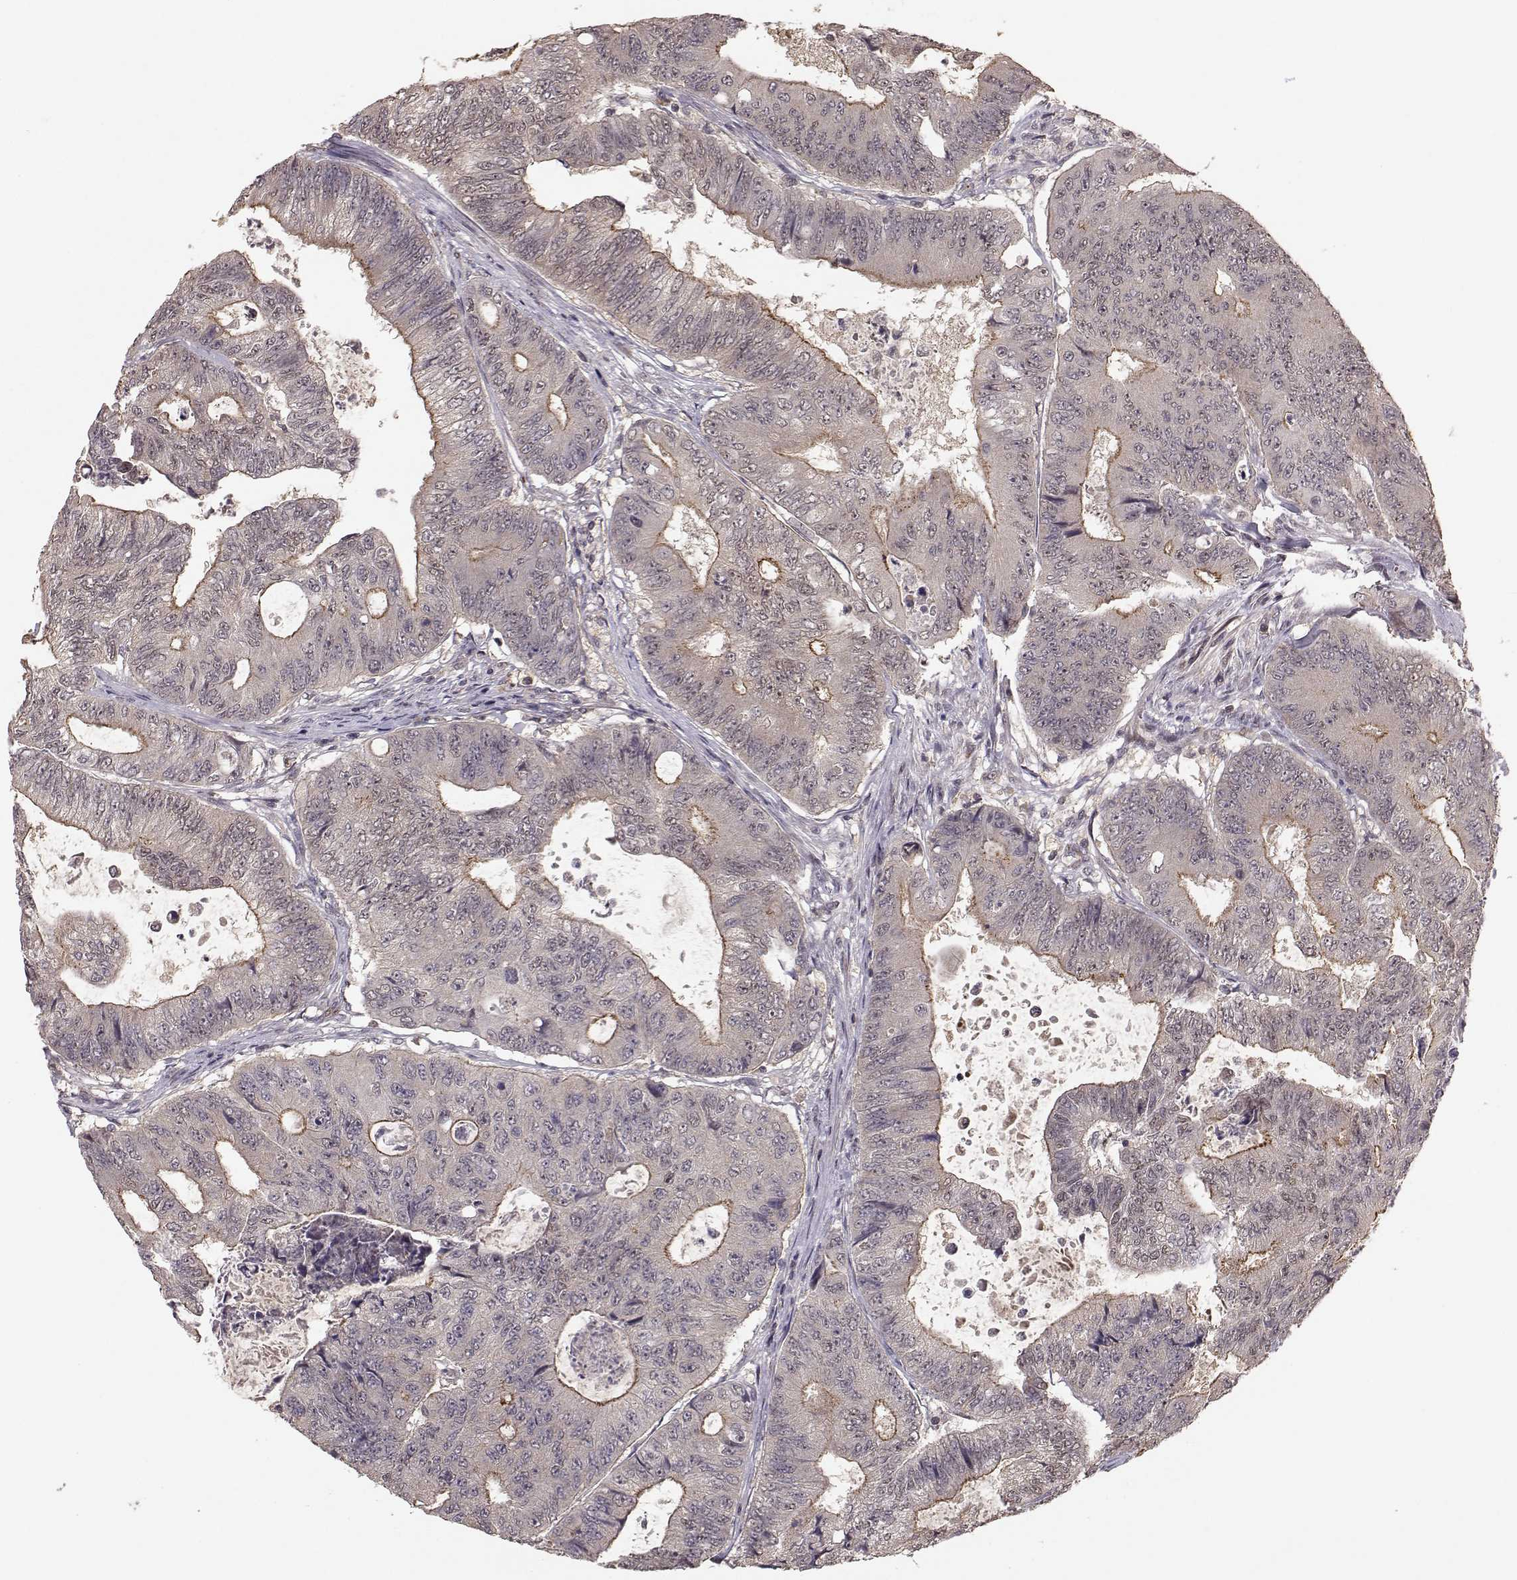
{"staining": {"intensity": "moderate", "quantity": ">75%", "location": "cytoplasmic/membranous"}, "tissue": "colorectal cancer", "cell_type": "Tumor cells", "image_type": "cancer", "snomed": [{"axis": "morphology", "description": "Adenocarcinoma, NOS"}, {"axis": "topography", "description": "Colon"}], "caption": "The micrograph displays staining of colorectal cancer (adenocarcinoma), revealing moderate cytoplasmic/membranous protein staining (brown color) within tumor cells.", "gene": "PLEKHG3", "patient": {"sex": "female", "age": 48}}